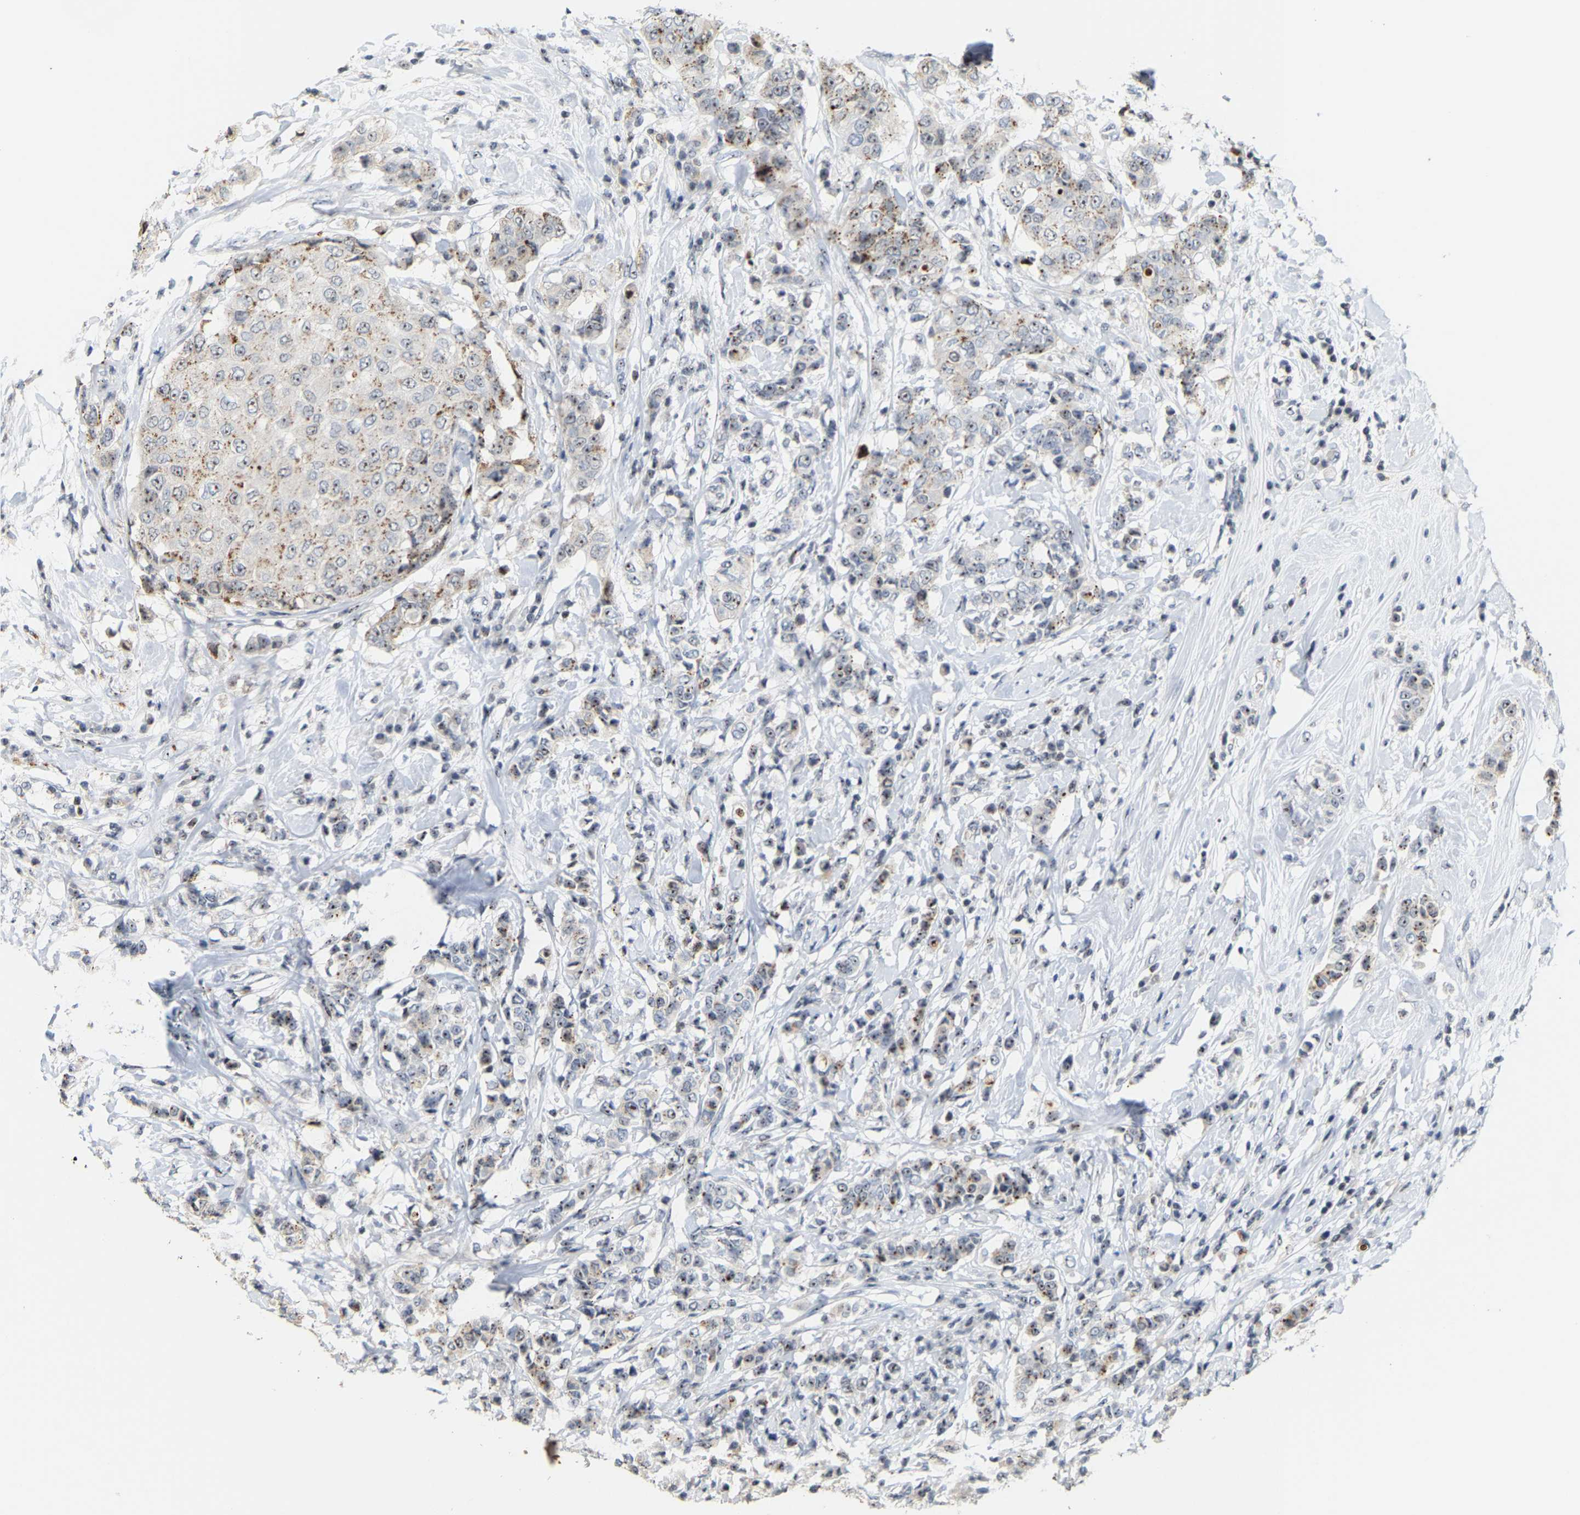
{"staining": {"intensity": "moderate", "quantity": "<25%", "location": "cytoplasmic/membranous,nuclear"}, "tissue": "breast cancer", "cell_type": "Tumor cells", "image_type": "cancer", "snomed": [{"axis": "morphology", "description": "Duct carcinoma"}, {"axis": "topography", "description": "Breast"}], "caption": "DAB immunohistochemical staining of human breast cancer shows moderate cytoplasmic/membranous and nuclear protein staining in about <25% of tumor cells. (DAB IHC with brightfield microscopy, high magnification).", "gene": "NOP58", "patient": {"sex": "female", "age": 27}}